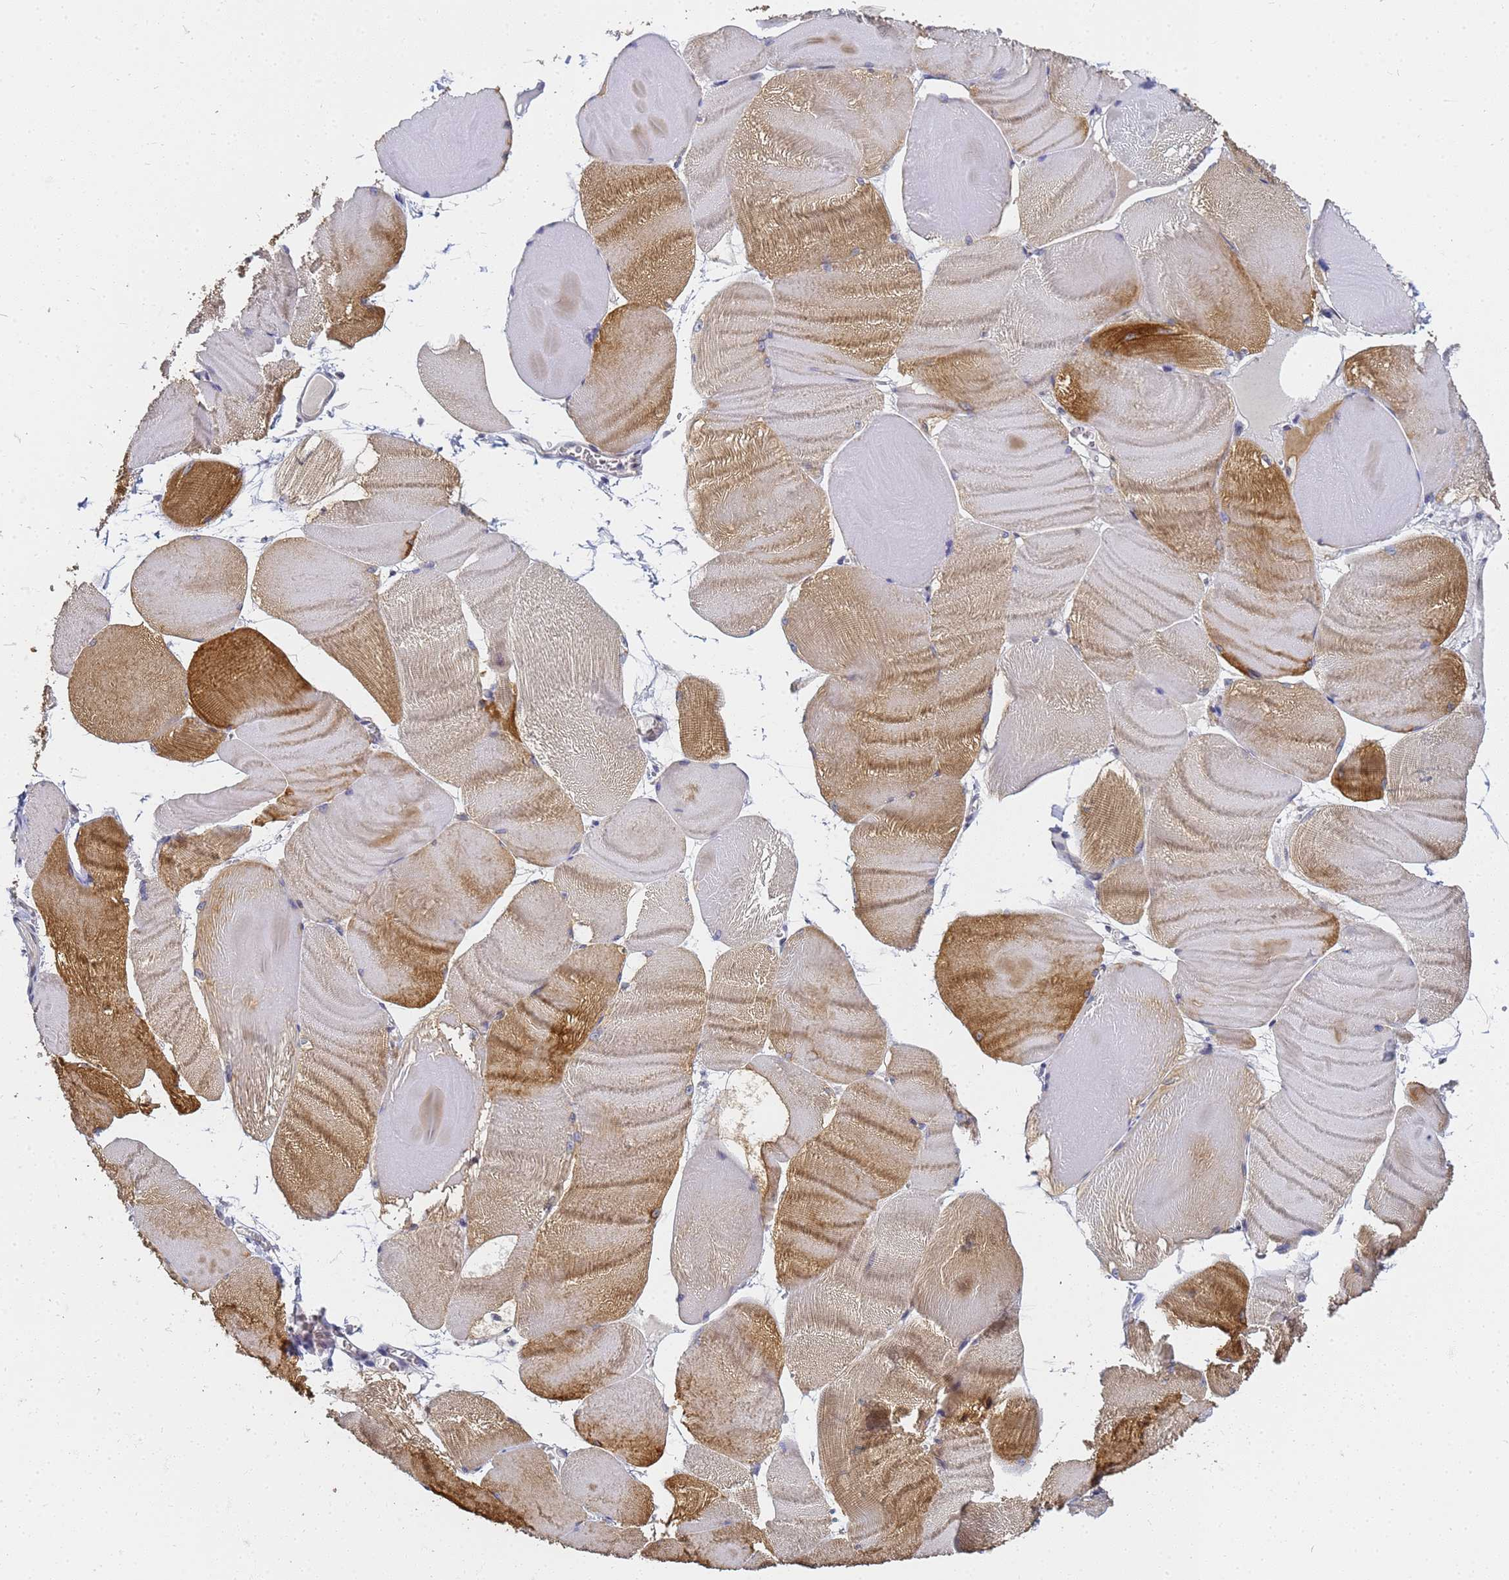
{"staining": {"intensity": "moderate", "quantity": "25%-75%", "location": "cytoplasmic/membranous"}, "tissue": "skeletal muscle", "cell_type": "Myocytes", "image_type": "normal", "snomed": [{"axis": "morphology", "description": "Normal tissue, NOS"}, {"axis": "morphology", "description": "Basal cell carcinoma"}, {"axis": "topography", "description": "Skeletal muscle"}], "caption": "Skeletal muscle stained with DAB IHC displays medium levels of moderate cytoplasmic/membranous staining in approximately 25%-75% of myocytes. The staining was performed using DAB (3,3'-diaminobenzidine), with brown indicating positive protein expression. Nuclei are stained blue with hematoxylin.", "gene": "FAM166B", "patient": {"sex": "female", "age": 64}}